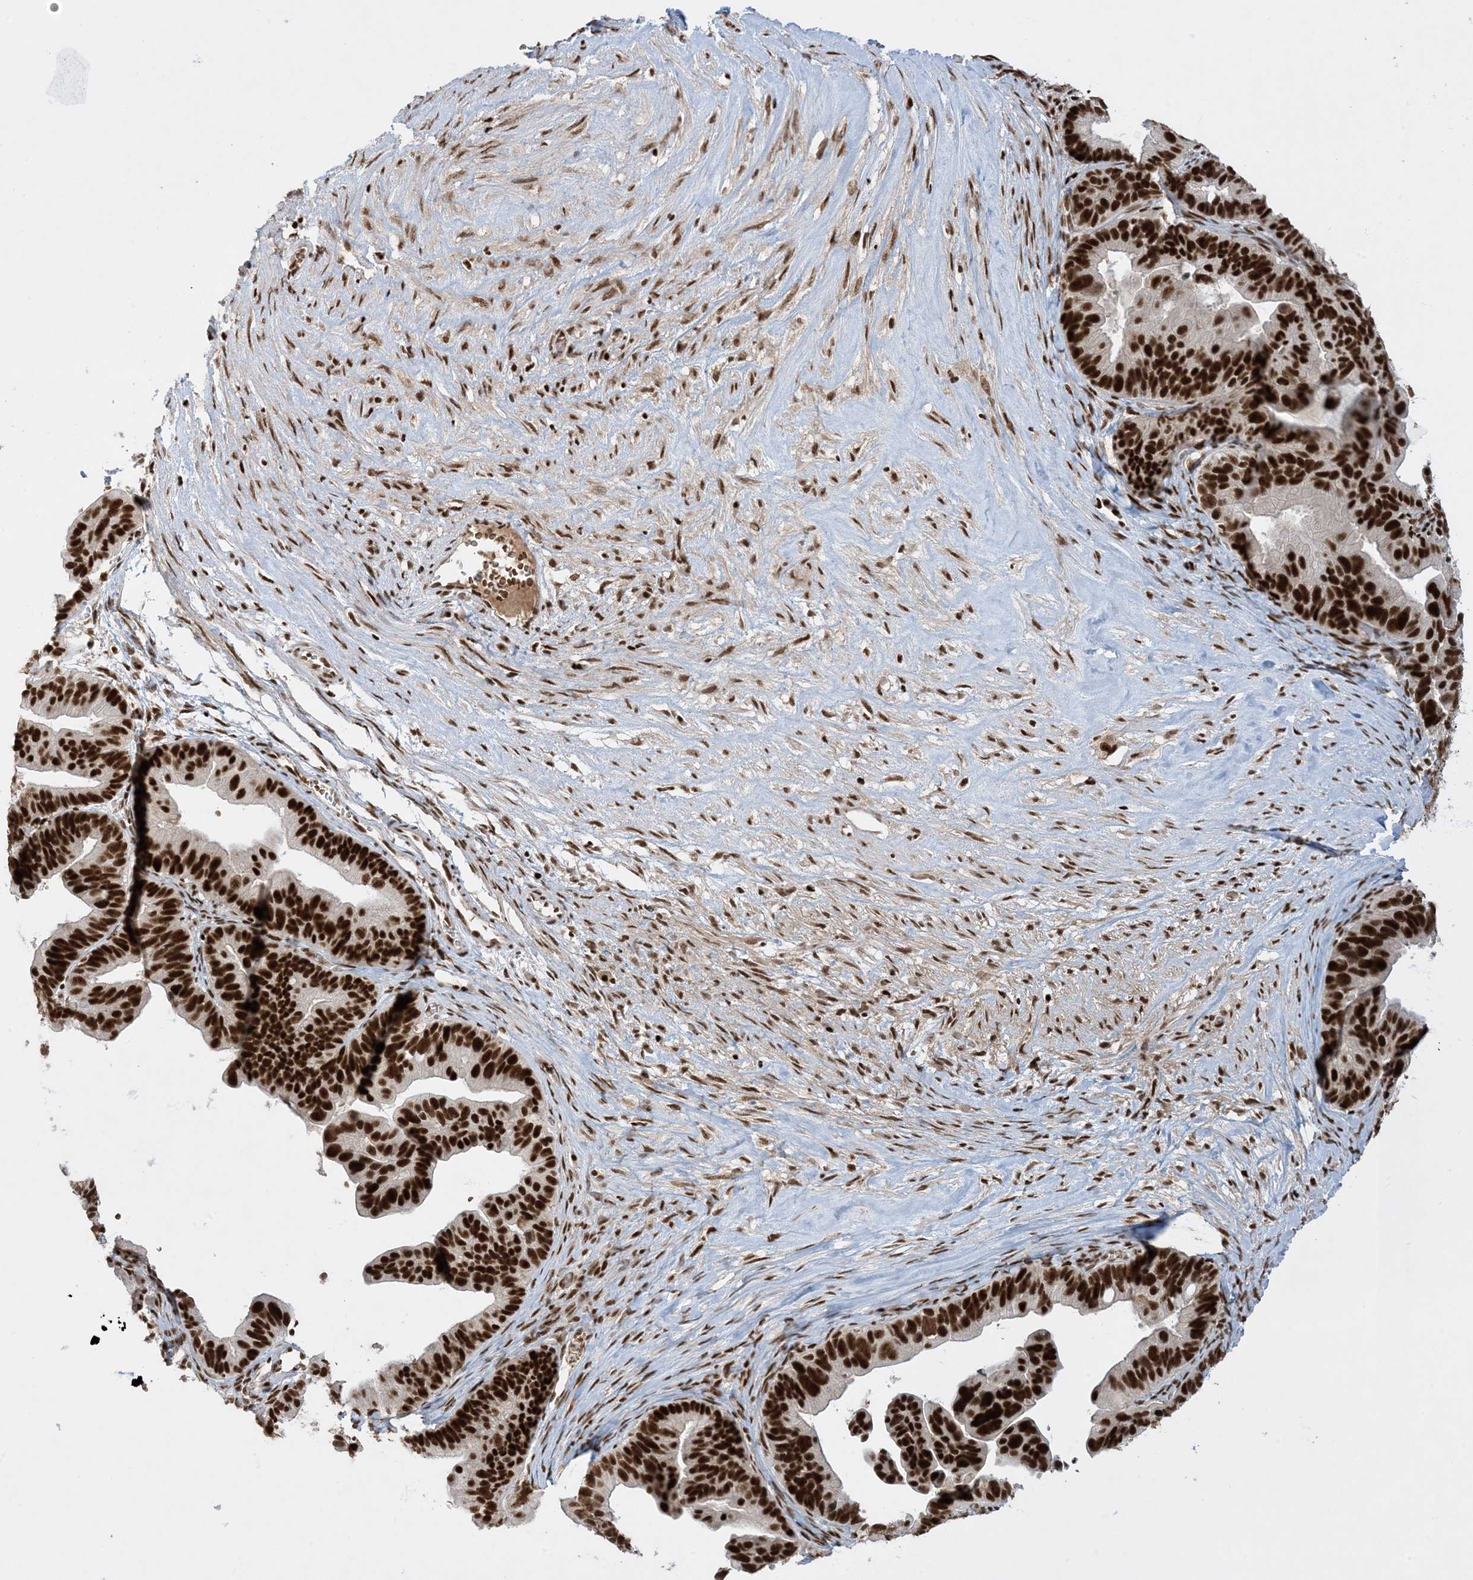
{"staining": {"intensity": "strong", "quantity": ">75%", "location": "nuclear"}, "tissue": "ovarian cancer", "cell_type": "Tumor cells", "image_type": "cancer", "snomed": [{"axis": "morphology", "description": "Cystadenocarcinoma, serous, NOS"}, {"axis": "topography", "description": "Ovary"}], "caption": "Protein positivity by immunohistochemistry (IHC) reveals strong nuclear staining in about >75% of tumor cells in ovarian cancer.", "gene": "PPIL2", "patient": {"sex": "female", "age": 56}}